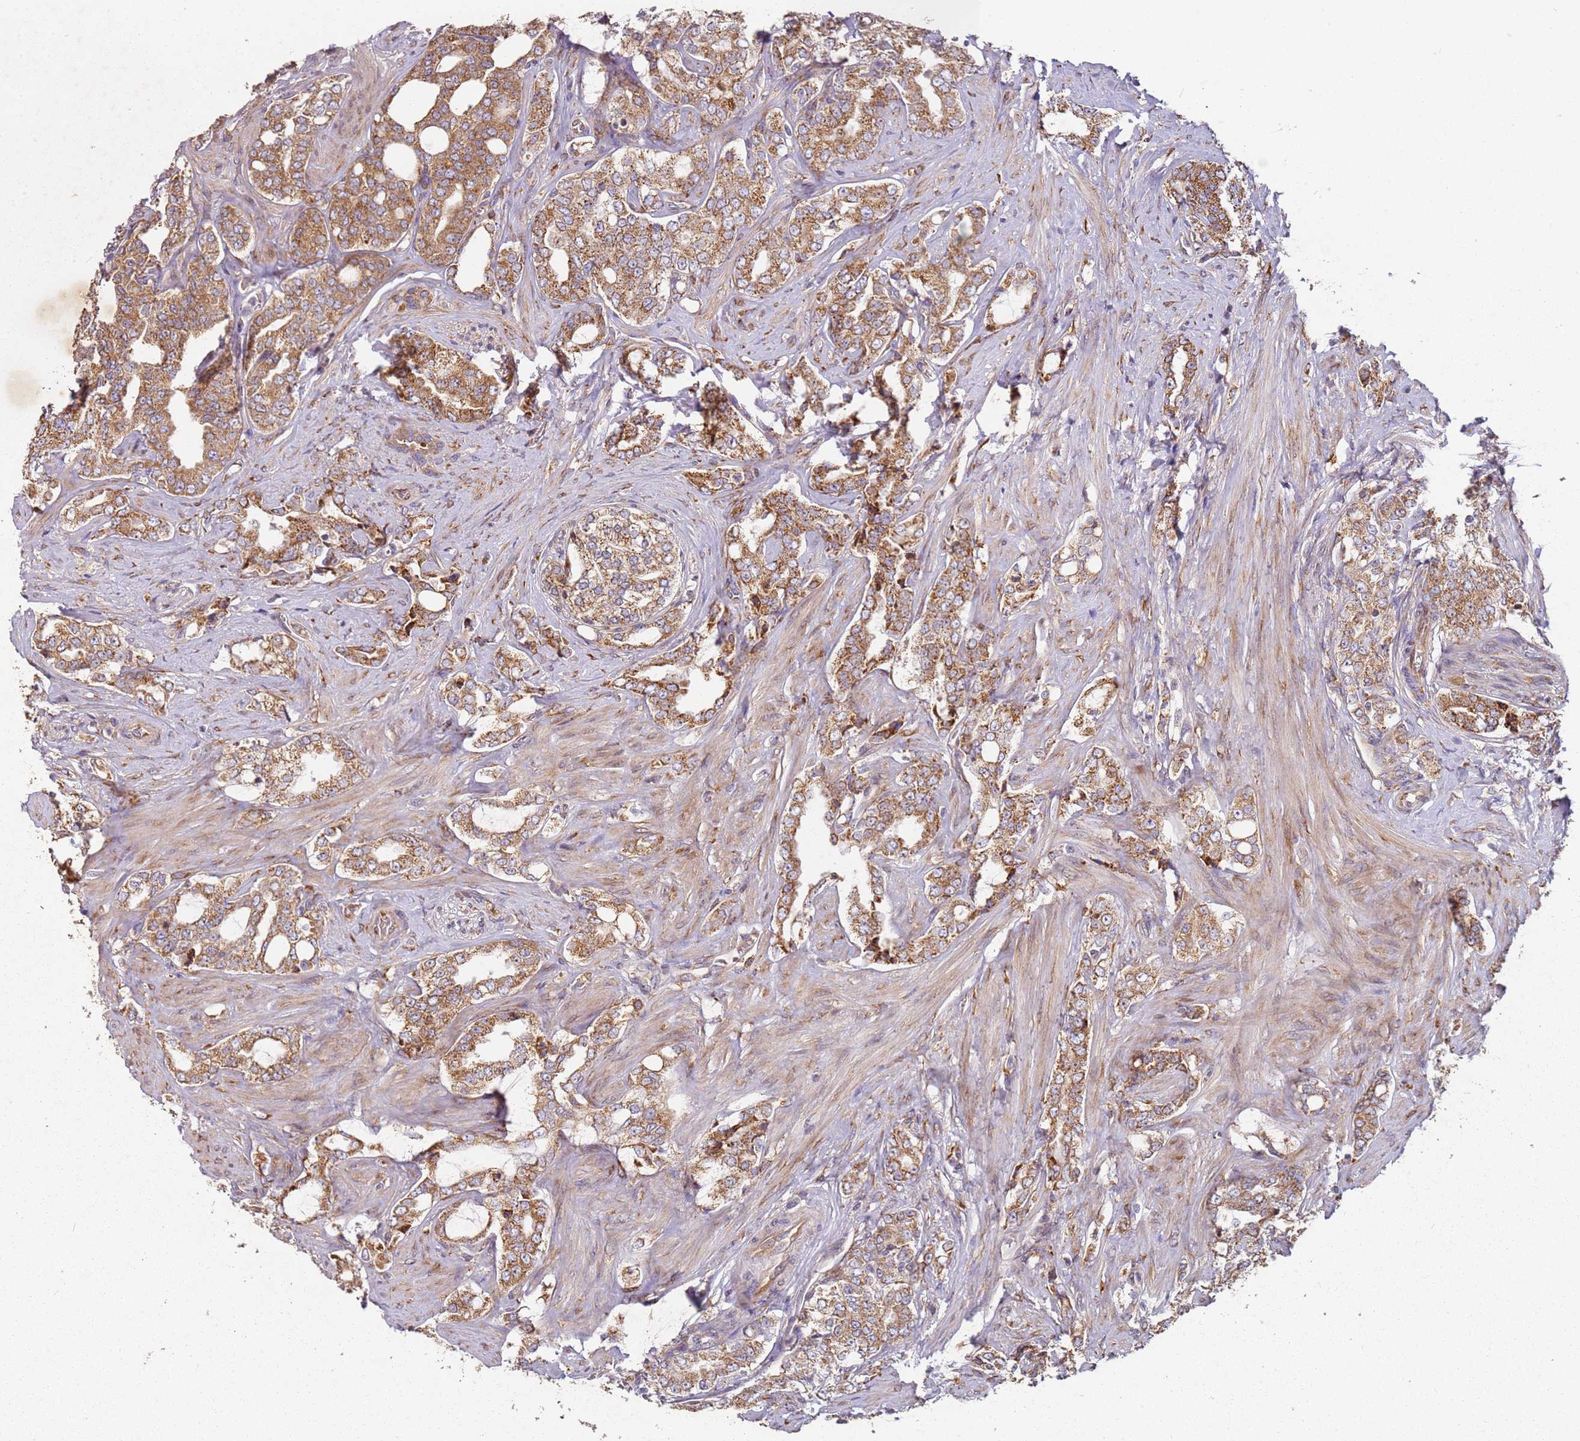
{"staining": {"intensity": "moderate", "quantity": ">75%", "location": "cytoplasmic/membranous"}, "tissue": "prostate cancer", "cell_type": "Tumor cells", "image_type": "cancer", "snomed": [{"axis": "morphology", "description": "Adenocarcinoma, High grade"}, {"axis": "topography", "description": "Prostate"}], "caption": "Prostate high-grade adenocarcinoma was stained to show a protein in brown. There is medium levels of moderate cytoplasmic/membranous staining in about >75% of tumor cells.", "gene": "ARFRP1", "patient": {"sex": "male", "age": 64}}